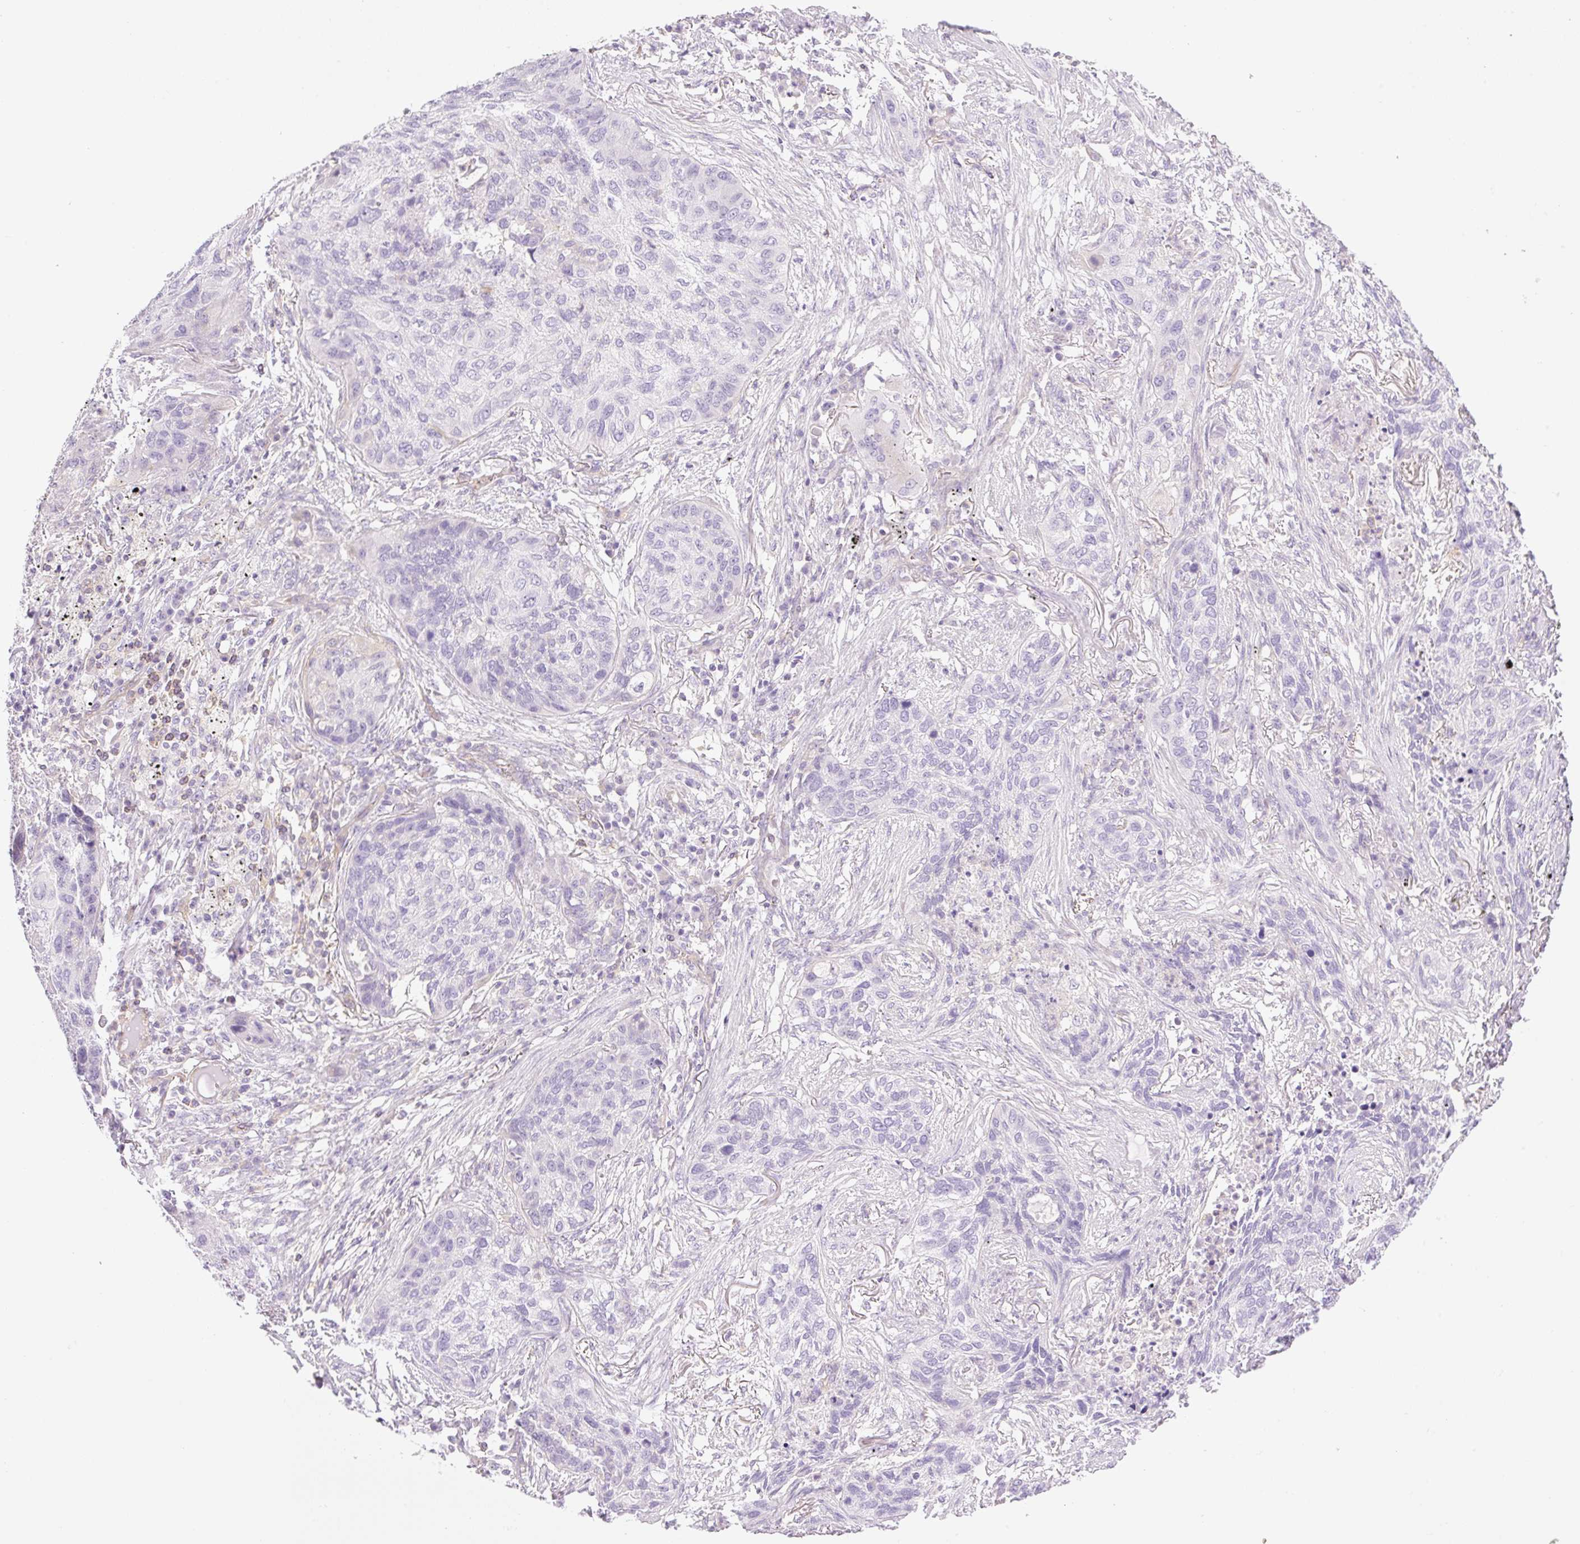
{"staining": {"intensity": "negative", "quantity": "none", "location": "none"}, "tissue": "lung cancer", "cell_type": "Tumor cells", "image_type": "cancer", "snomed": [{"axis": "morphology", "description": "Squamous cell carcinoma, NOS"}, {"axis": "topography", "description": "Lung"}], "caption": "Tumor cells show no significant protein positivity in lung squamous cell carcinoma. The staining was performed using DAB (3,3'-diaminobenzidine) to visualize the protein expression in brown, while the nuclei were stained in blue with hematoxylin (Magnification: 20x).", "gene": "EHD3", "patient": {"sex": "female", "age": 63}}